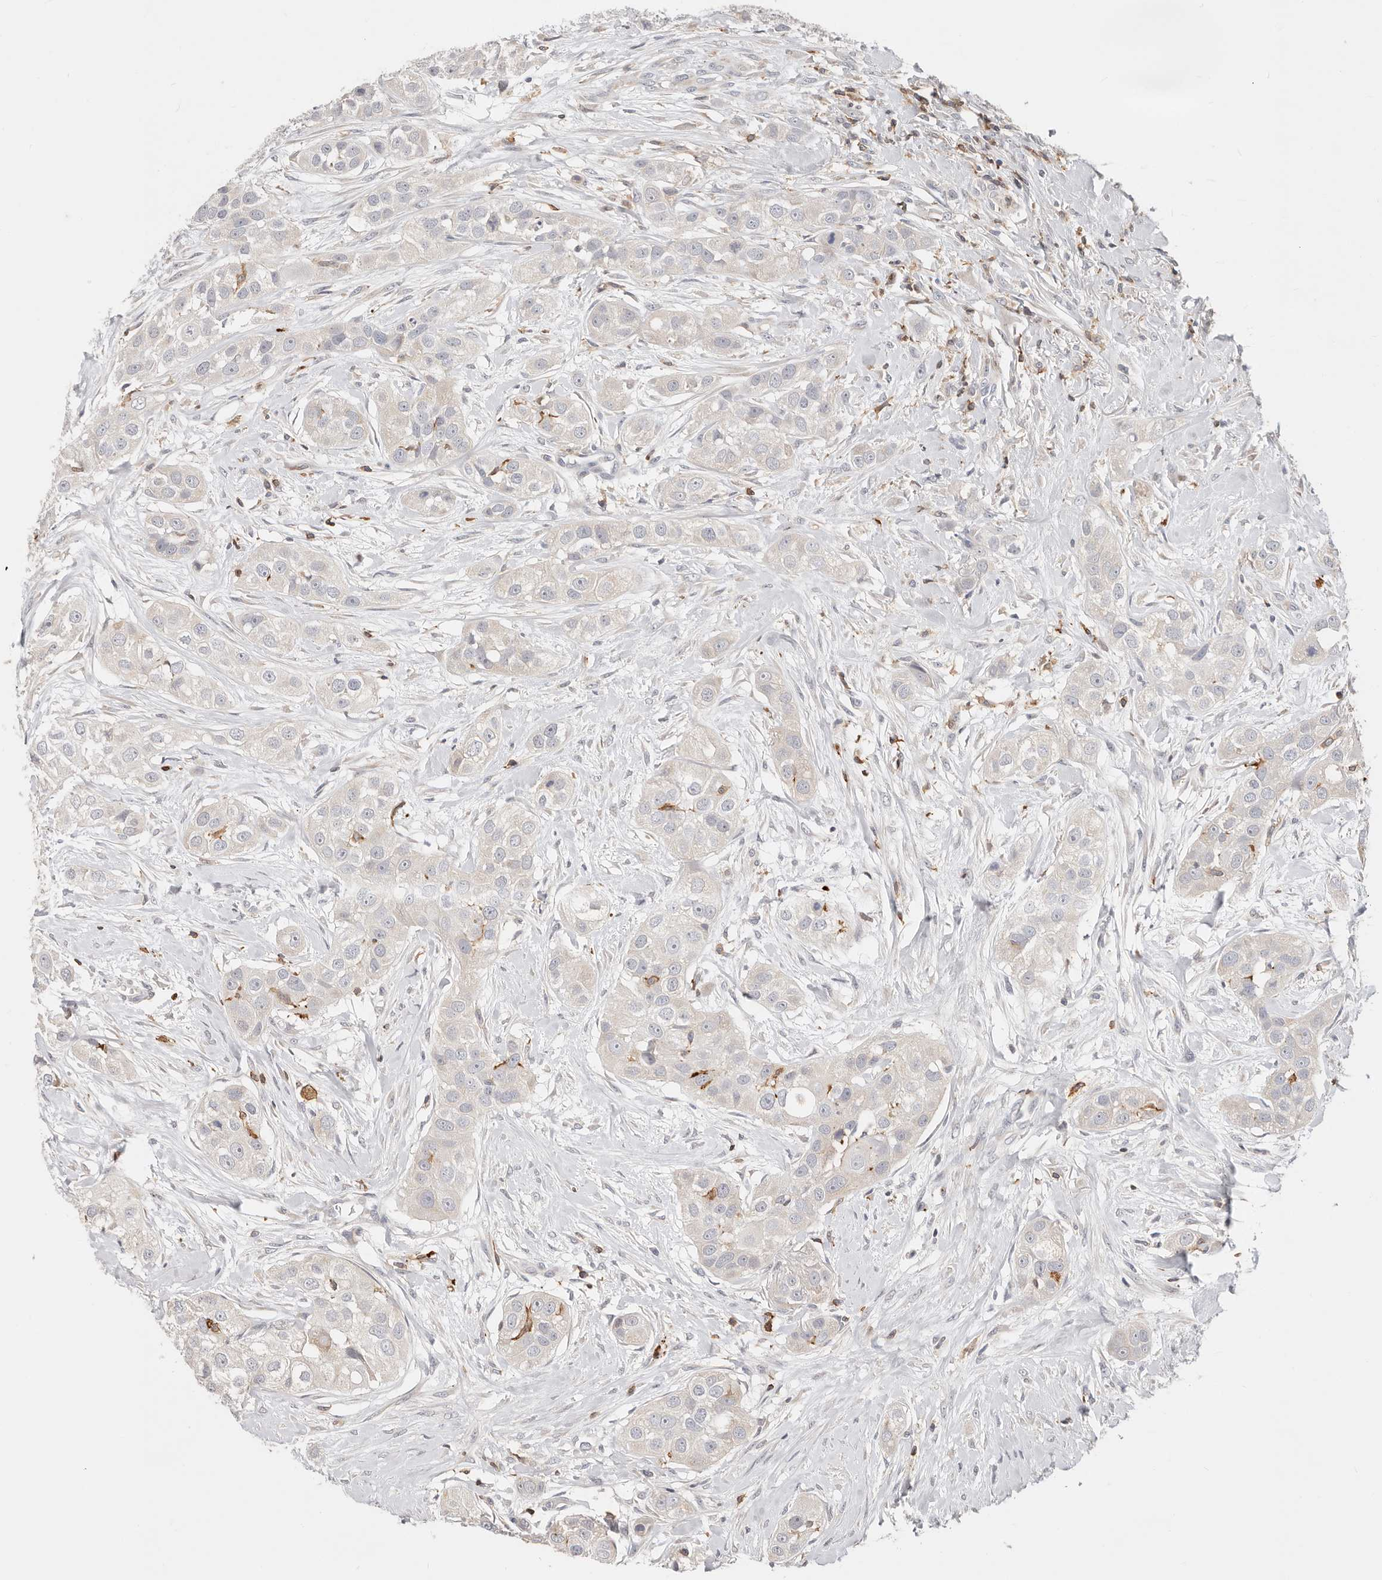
{"staining": {"intensity": "negative", "quantity": "none", "location": "none"}, "tissue": "head and neck cancer", "cell_type": "Tumor cells", "image_type": "cancer", "snomed": [{"axis": "morphology", "description": "Normal tissue, NOS"}, {"axis": "morphology", "description": "Squamous cell carcinoma, NOS"}, {"axis": "topography", "description": "Skeletal muscle"}, {"axis": "topography", "description": "Head-Neck"}], "caption": "Immunohistochemical staining of human head and neck squamous cell carcinoma exhibits no significant expression in tumor cells. Brightfield microscopy of IHC stained with DAB (brown) and hematoxylin (blue), captured at high magnification.", "gene": "TMEM63B", "patient": {"sex": "male", "age": 51}}